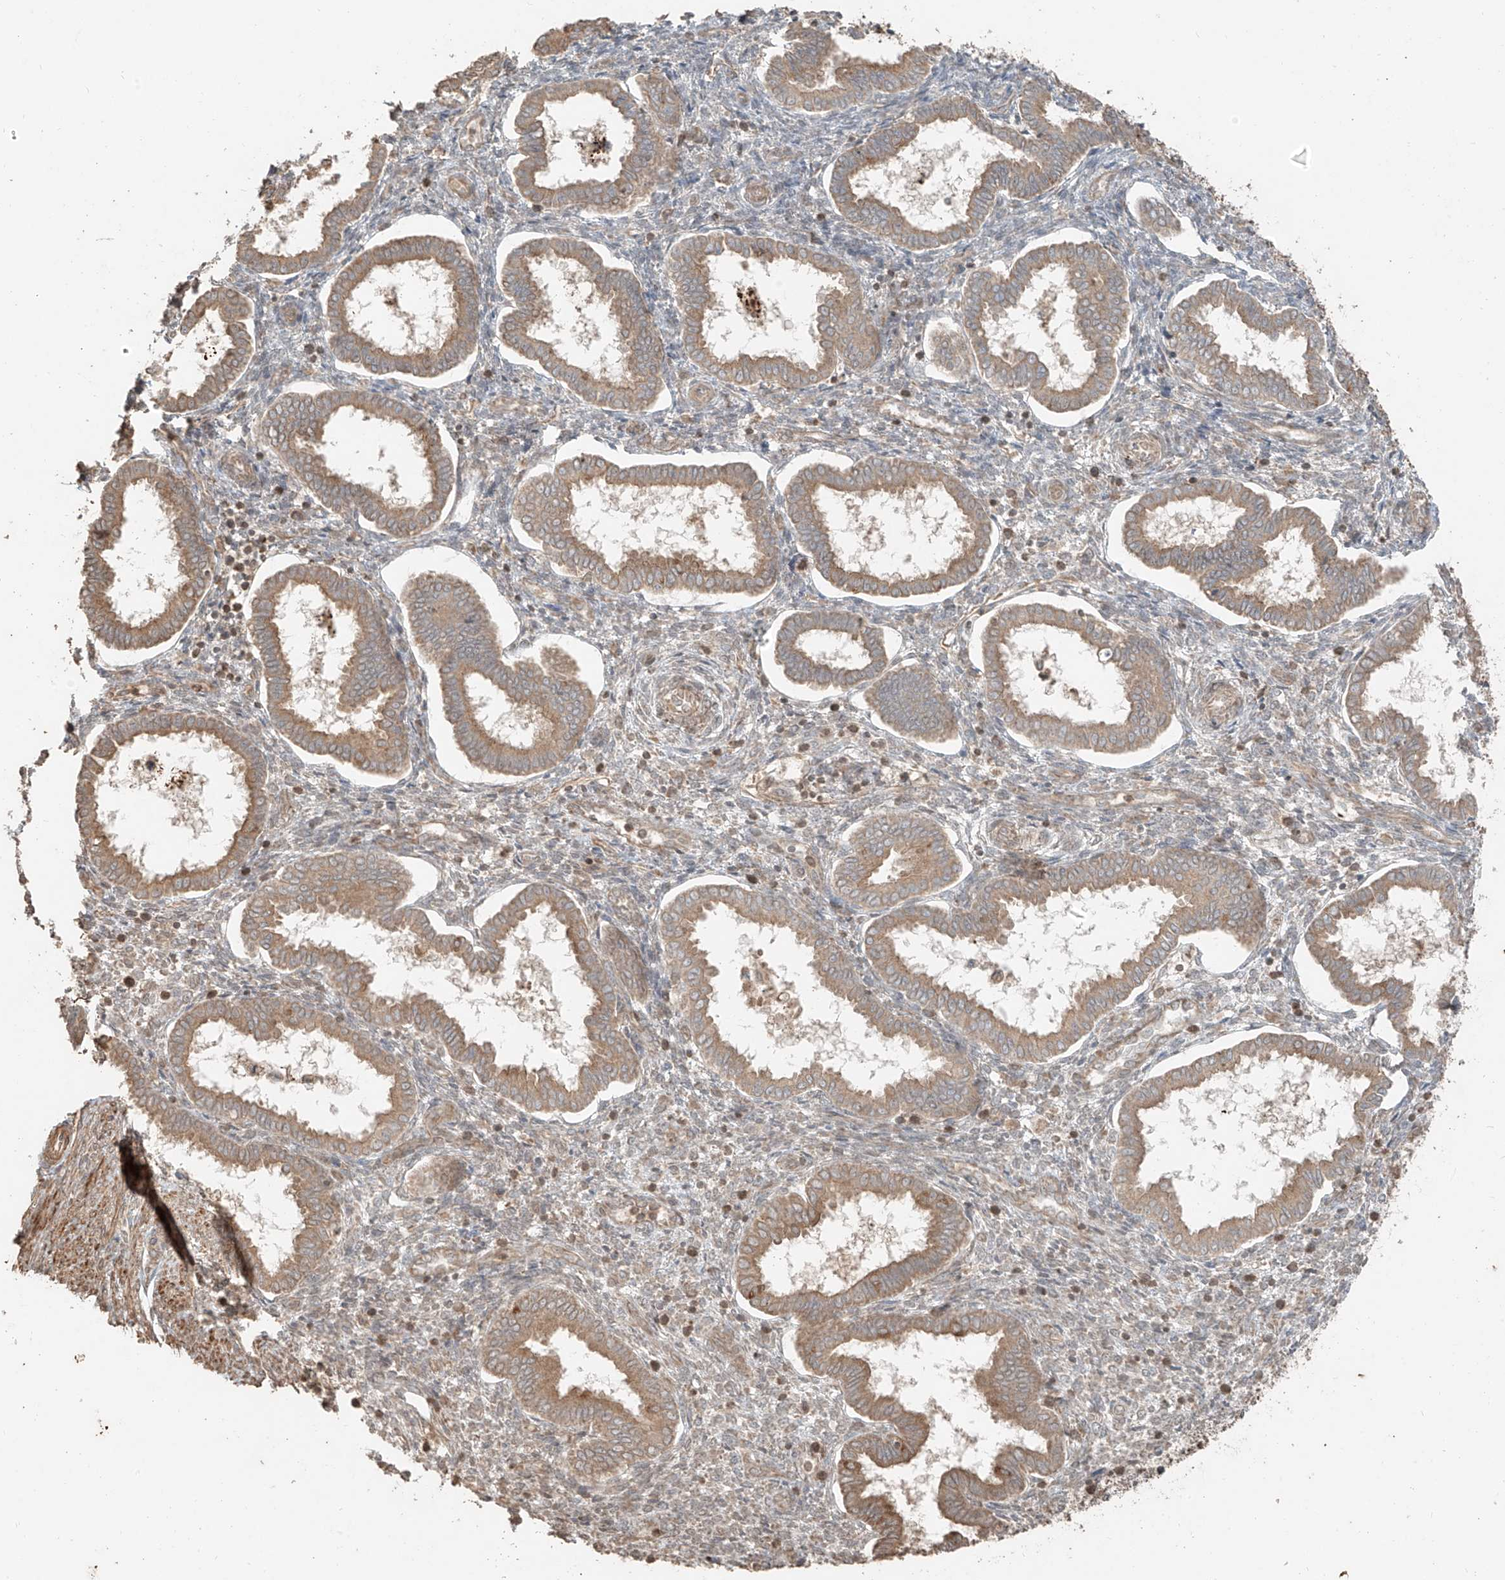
{"staining": {"intensity": "negative", "quantity": "none", "location": "none"}, "tissue": "endometrium", "cell_type": "Cells in endometrial stroma", "image_type": "normal", "snomed": [{"axis": "morphology", "description": "Normal tissue, NOS"}, {"axis": "topography", "description": "Endometrium"}], "caption": "High power microscopy photomicrograph of an immunohistochemistry (IHC) histopathology image of benign endometrium, revealing no significant positivity in cells in endometrial stroma.", "gene": "ANKZF1", "patient": {"sex": "female", "age": 24}}